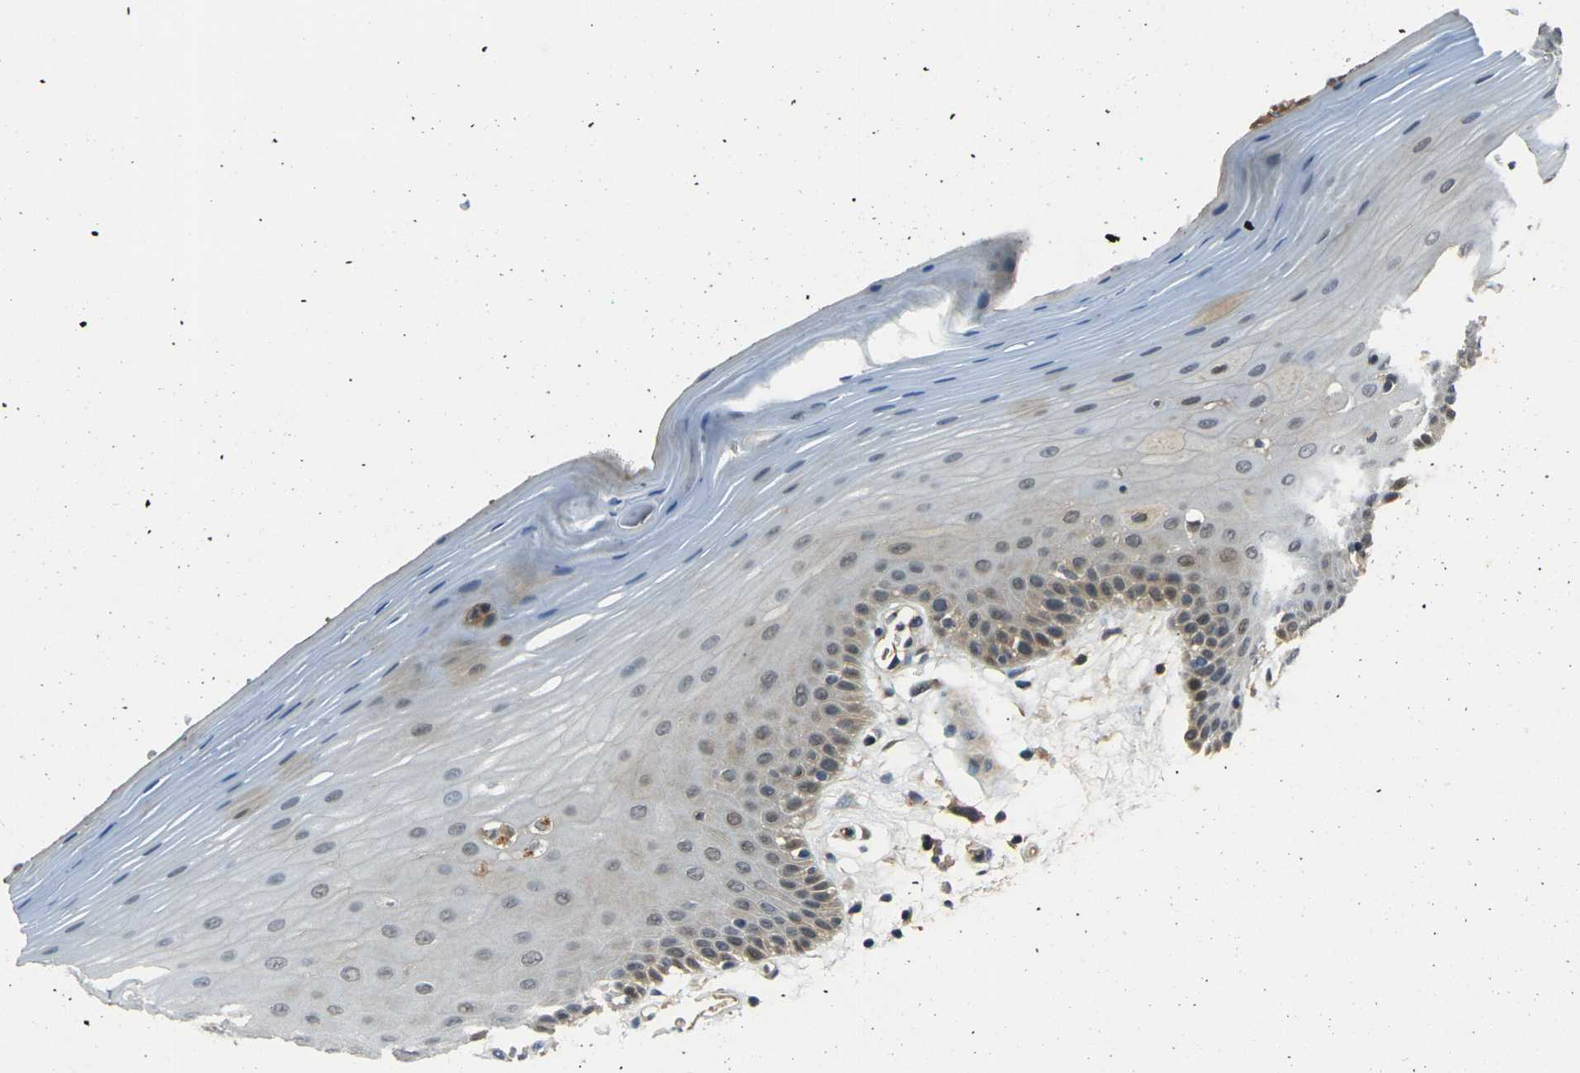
{"staining": {"intensity": "weak", "quantity": "25%-75%", "location": "cytoplasmic/membranous"}, "tissue": "oral mucosa", "cell_type": "Squamous epithelial cells", "image_type": "normal", "snomed": [{"axis": "morphology", "description": "Normal tissue, NOS"}, {"axis": "topography", "description": "Skeletal muscle"}, {"axis": "topography", "description": "Oral tissue"}], "caption": "Immunohistochemistry (IHC) micrograph of unremarkable human oral mucosa stained for a protein (brown), which shows low levels of weak cytoplasmic/membranous expression in about 25%-75% of squamous epithelial cells.", "gene": "PIGL", "patient": {"sex": "male", "age": 58}}